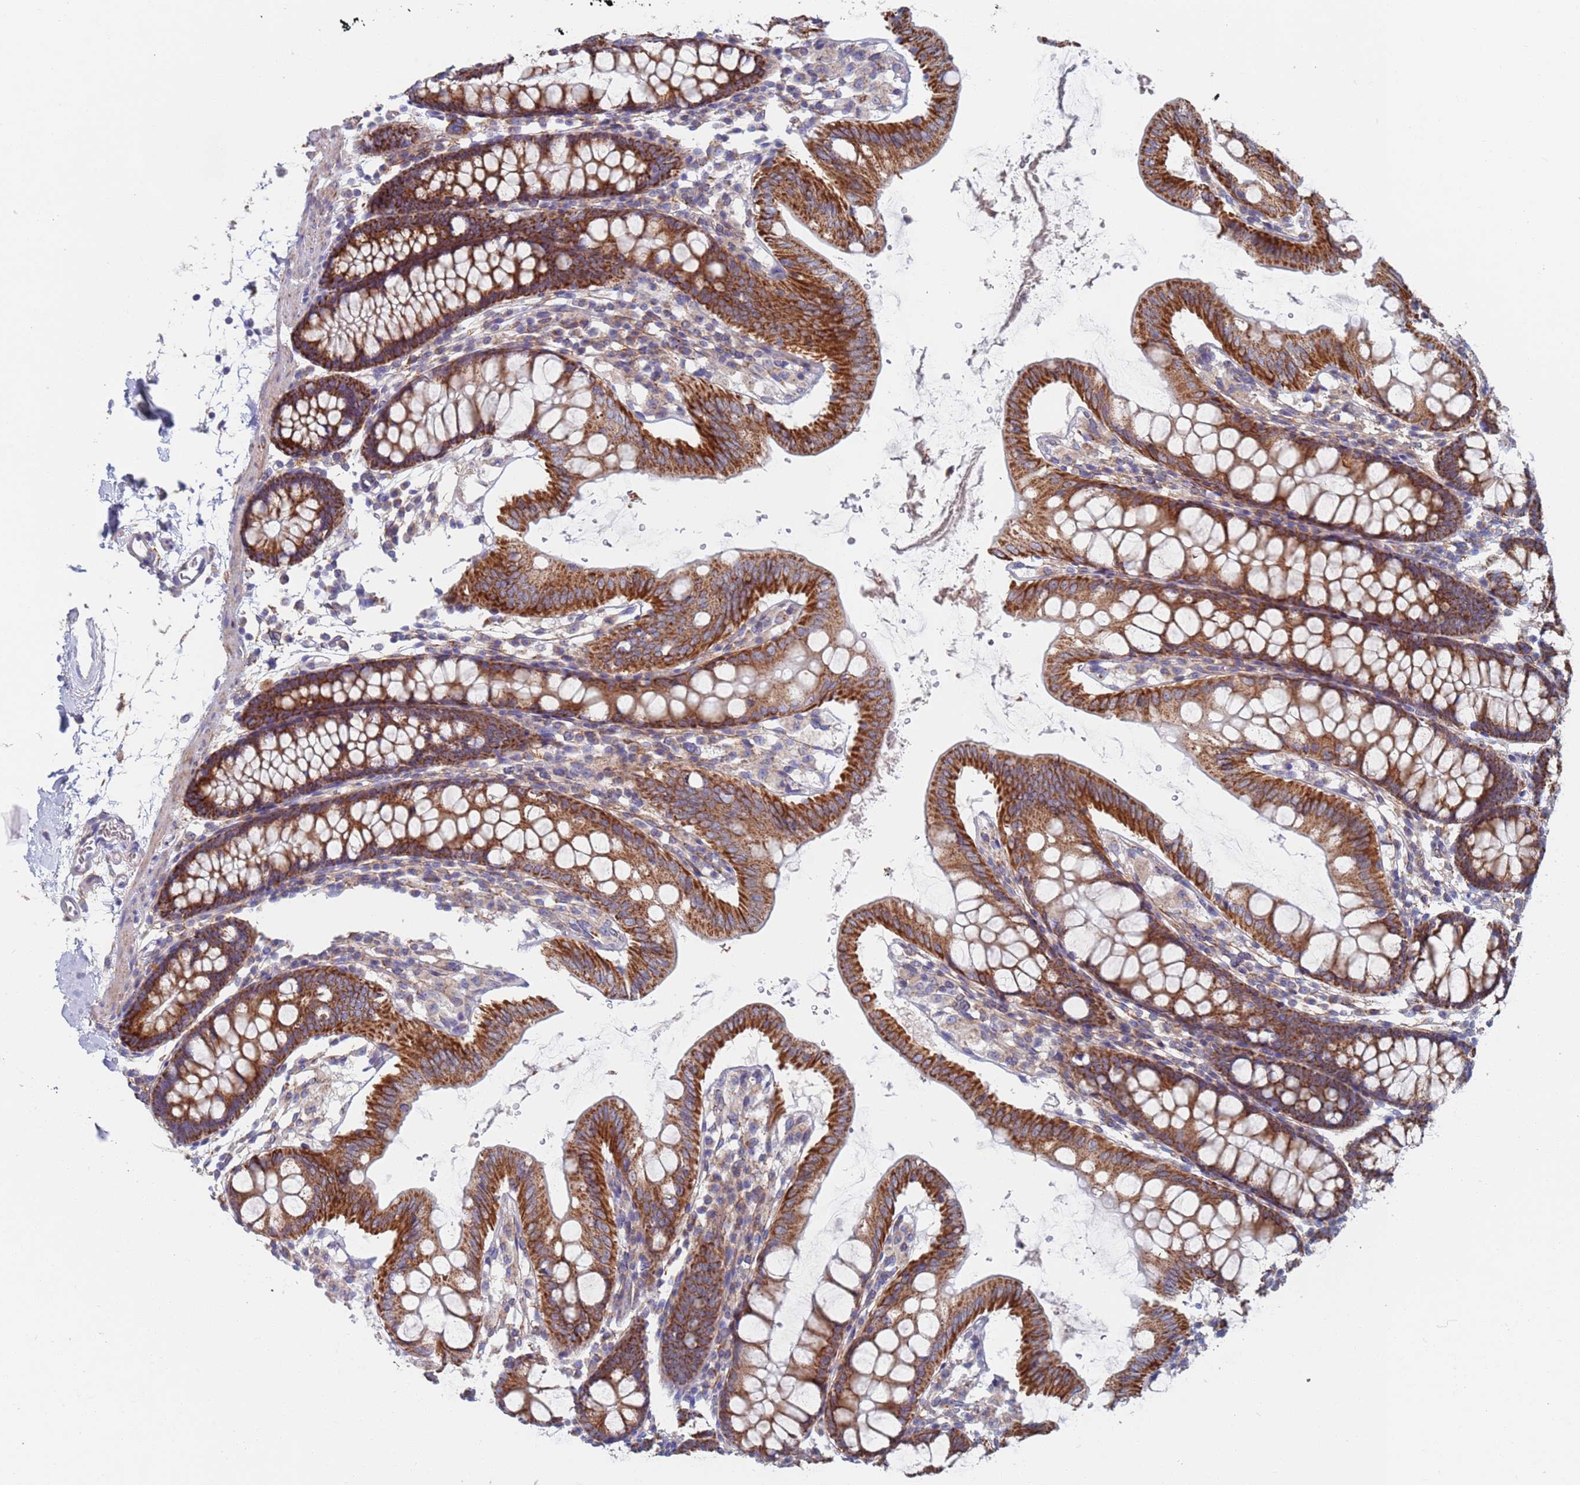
{"staining": {"intensity": "weak", "quantity": ">75%", "location": "cytoplasmic/membranous"}, "tissue": "colon", "cell_type": "Endothelial cells", "image_type": "normal", "snomed": [{"axis": "morphology", "description": "Normal tissue, NOS"}, {"axis": "topography", "description": "Colon"}], "caption": "About >75% of endothelial cells in unremarkable colon exhibit weak cytoplasmic/membranous protein positivity as visualized by brown immunohistochemical staining.", "gene": "CHCHD6", "patient": {"sex": "male", "age": 75}}